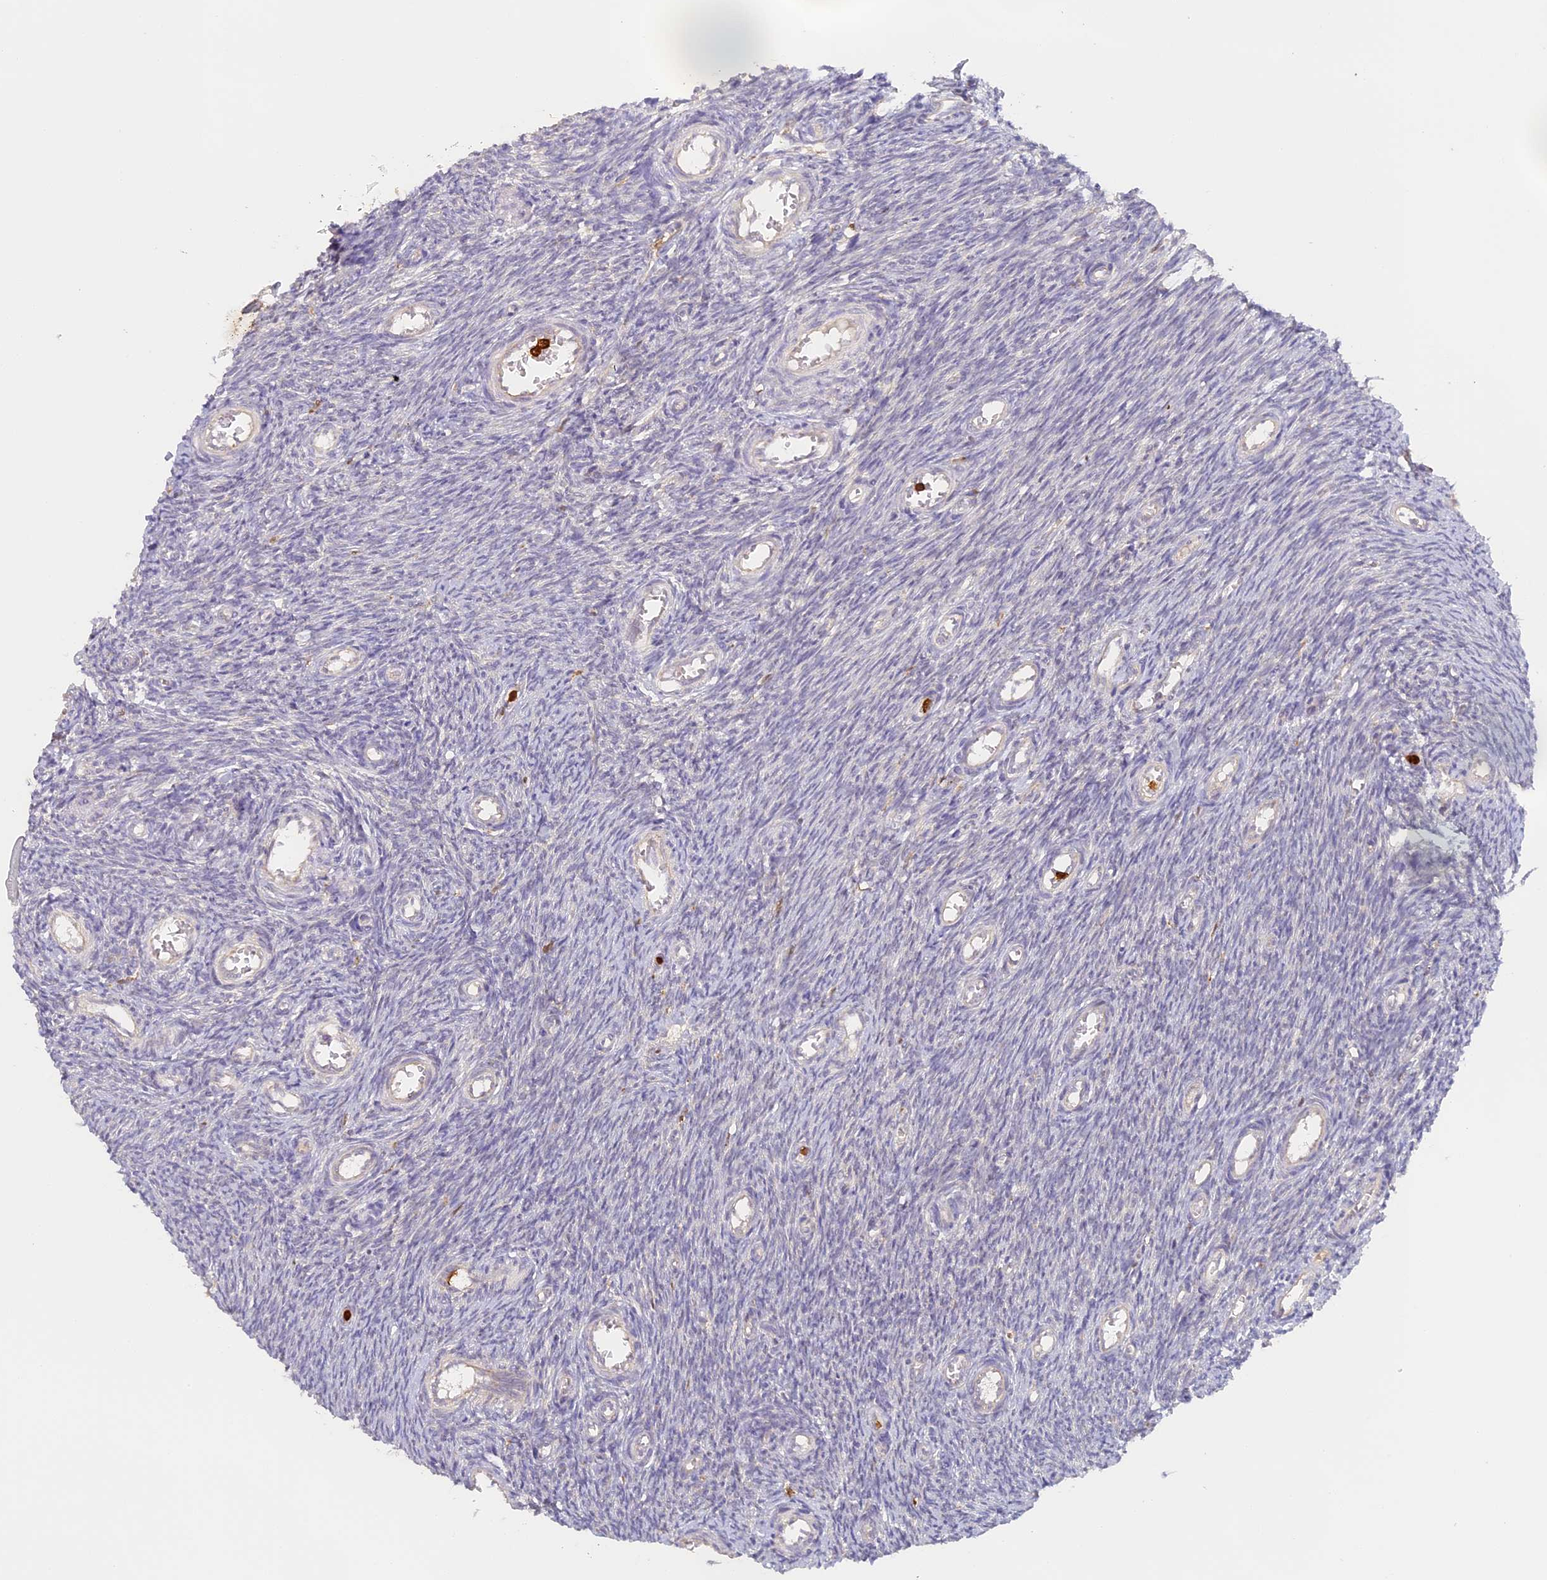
{"staining": {"intensity": "negative", "quantity": "none", "location": "none"}, "tissue": "ovary", "cell_type": "Follicle cells", "image_type": "normal", "snomed": [{"axis": "morphology", "description": "Normal tissue, NOS"}, {"axis": "topography", "description": "Ovary"}], "caption": "There is no significant positivity in follicle cells of ovary. Nuclei are stained in blue.", "gene": "NCF4", "patient": {"sex": "female", "age": 44}}